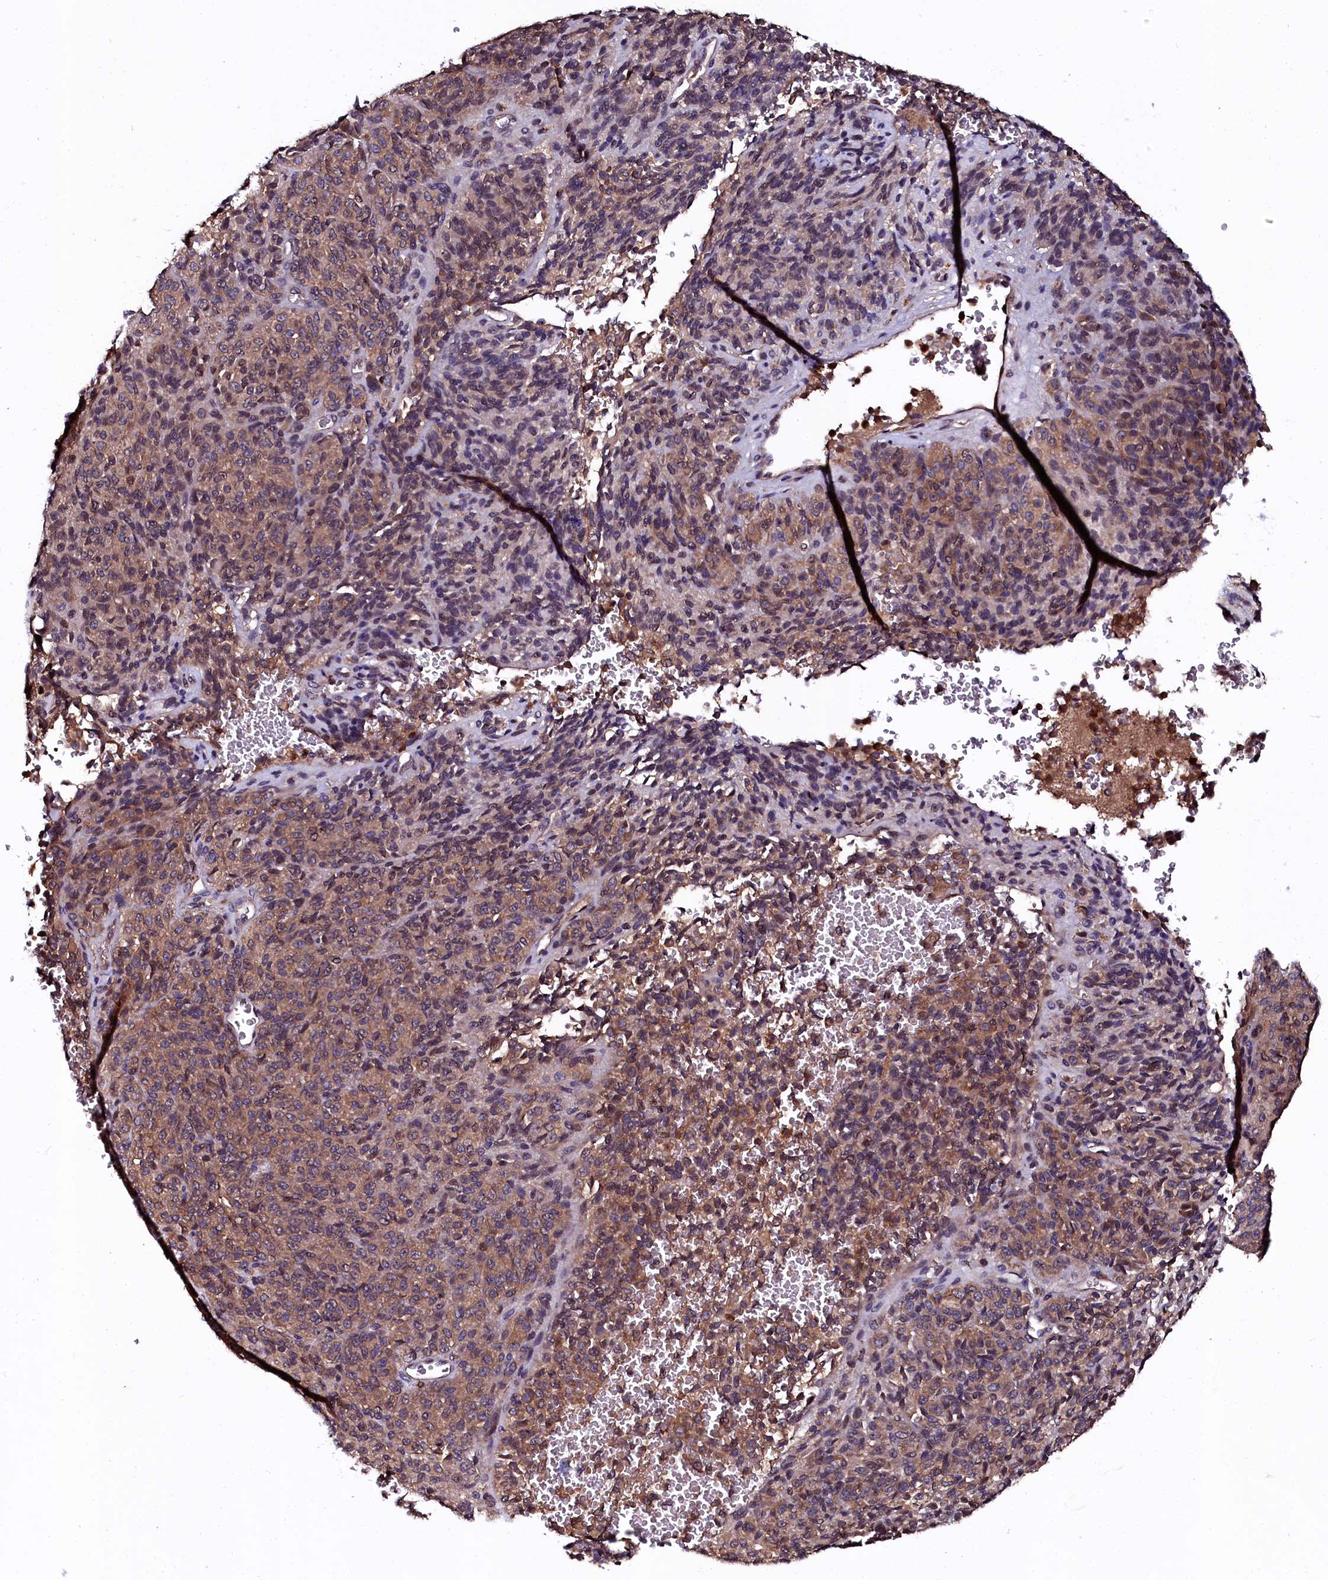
{"staining": {"intensity": "moderate", "quantity": ">75%", "location": "cytoplasmic/membranous"}, "tissue": "melanoma", "cell_type": "Tumor cells", "image_type": "cancer", "snomed": [{"axis": "morphology", "description": "Malignant melanoma, Metastatic site"}, {"axis": "topography", "description": "Brain"}], "caption": "Malignant melanoma (metastatic site) was stained to show a protein in brown. There is medium levels of moderate cytoplasmic/membranous staining in approximately >75% of tumor cells.", "gene": "N4BP1", "patient": {"sex": "female", "age": 56}}